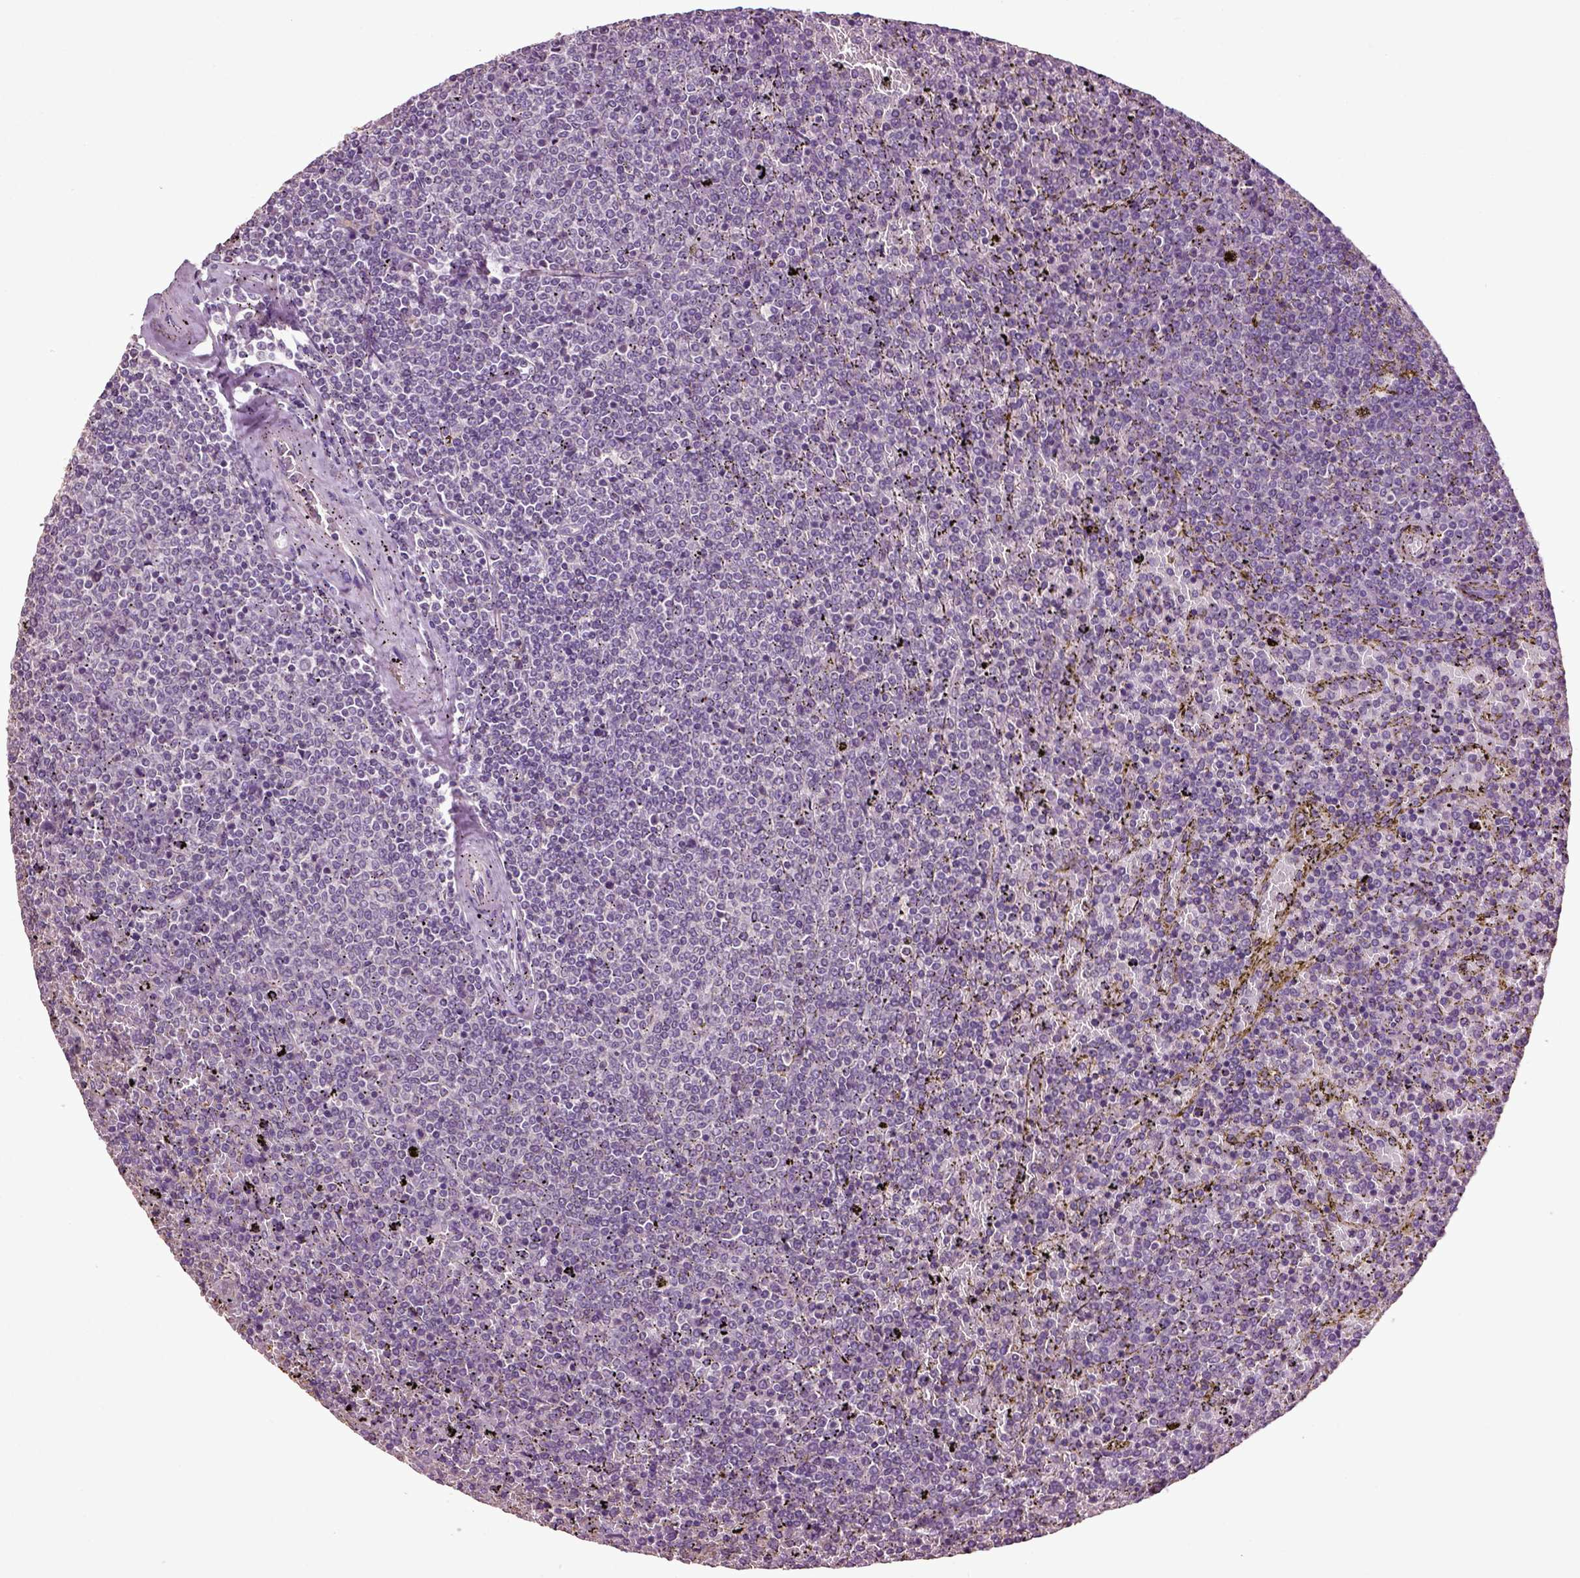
{"staining": {"intensity": "negative", "quantity": "none", "location": "none"}, "tissue": "lymphoma", "cell_type": "Tumor cells", "image_type": "cancer", "snomed": [{"axis": "morphology", "description": "Malignant lymphoma, non-Hodgkin's type, Low grade"}, {"axis": "topography", "description": "Spleen"}], "caption": "Immunohistochemistry (IHC) photomicrograph of neoplastic tissue: human malignant lymphoma, non-Hodgkin's type (low-grade) stained with DAB reveals no significant protein staining in tumor cells.", "gene": "DEFB118", "patient": {"sex": "female", "age": 77}}